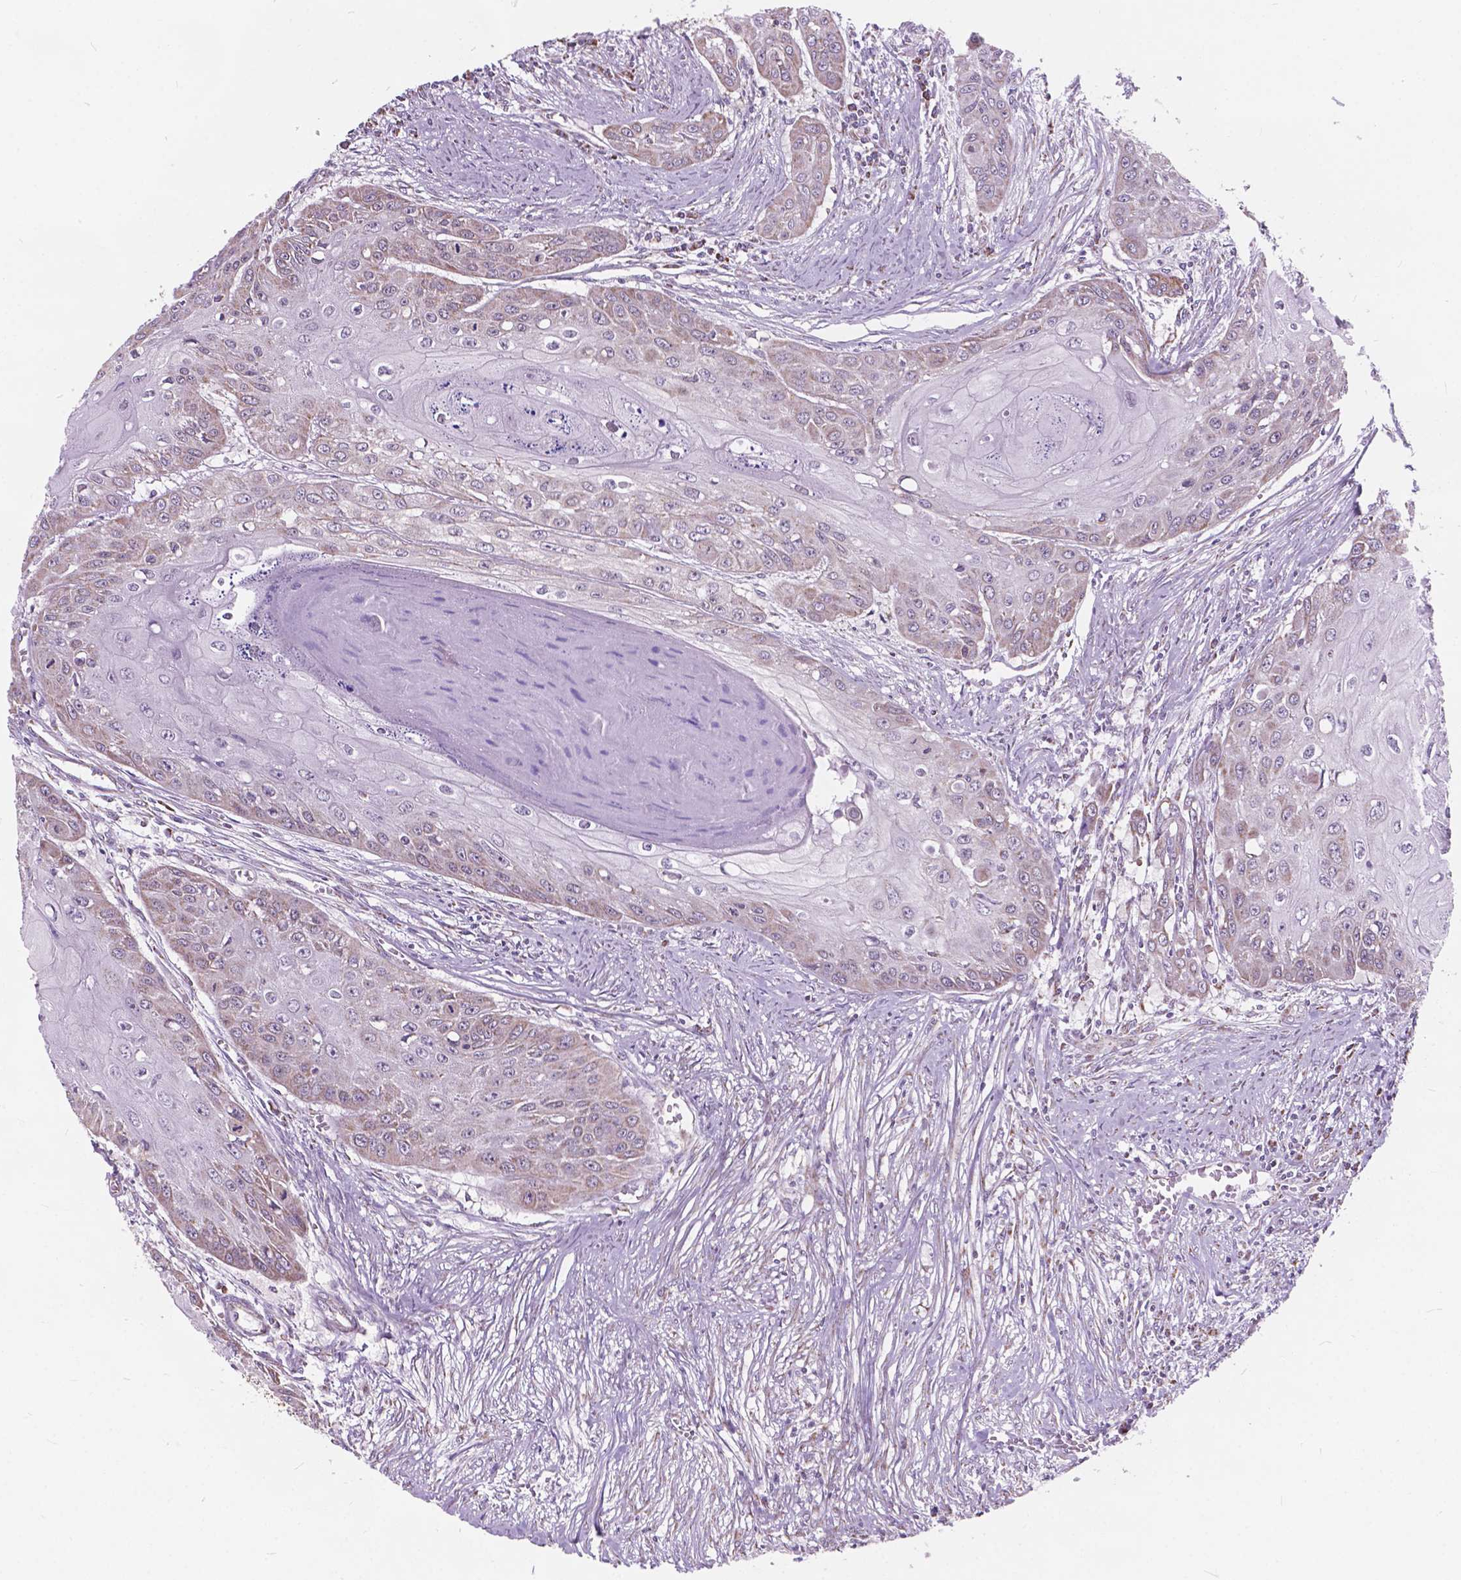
{"staining": {"intensity": "weak", "quantity": "<25%", "location": "cytoplasmic/membranous"}, "tissue": "head and neck cancer", "cell_type": "Tumor cells", "image_type": "cancer", "snomed": [{"axis": "morphology", "description": "Squamous cell carcinoma, NOS"}, {"axis": "topography", "description": "Oral tissue"}, {"axis": "topography", "description": "Head-Neck"}], "caption": "This histopathology image is of head and neck cancer (squamous cell carcinoma) stained with immunohistochemistry to label a protein in brown with the nuclei are counter-stained blue. There is no positivity in tumor cells.", "gene": "SCOC", "patient": {"sex": "male", "age": 71}}